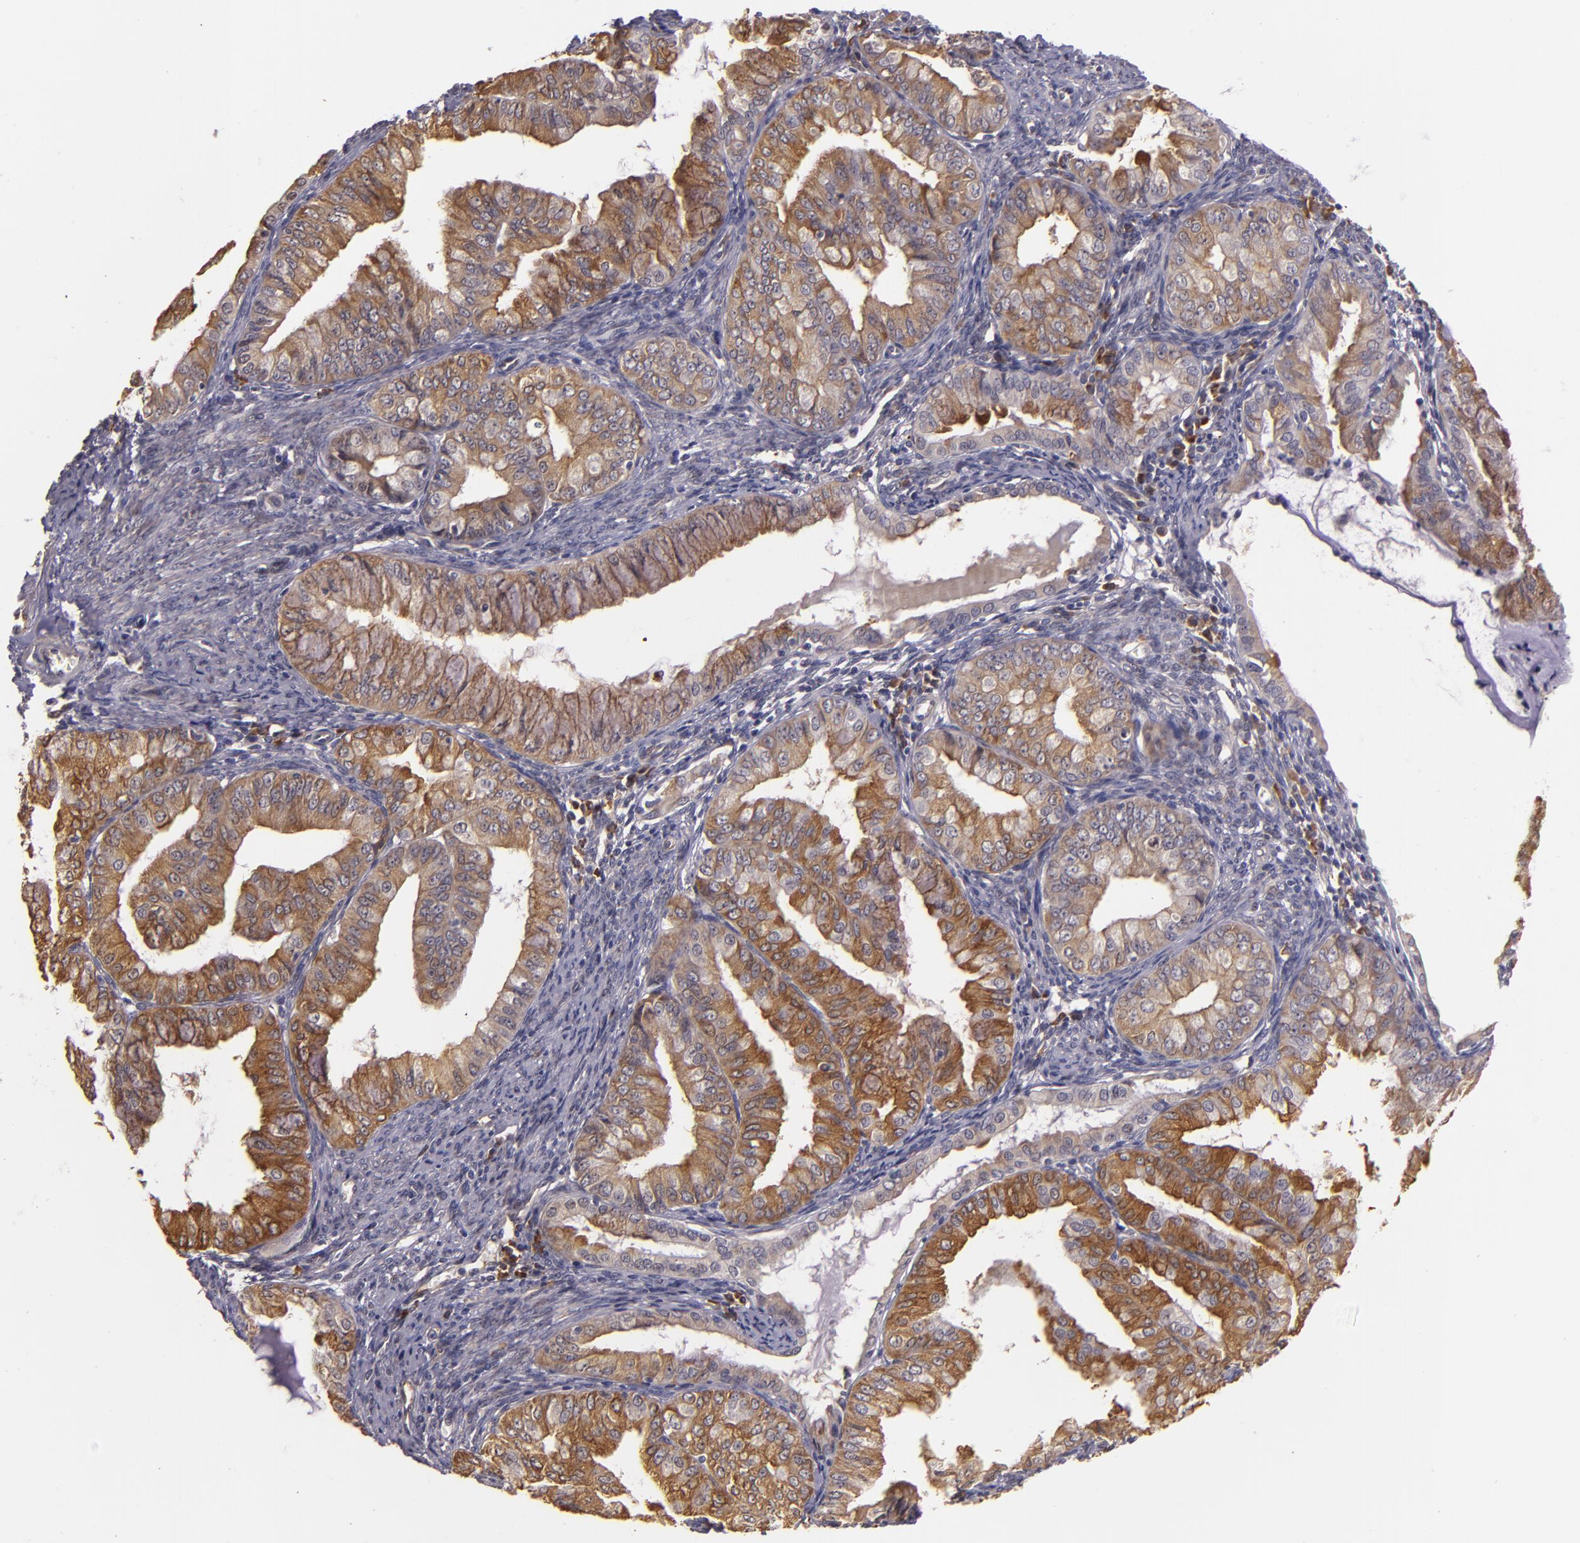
{"staining": {"intensity": "moderate", "quantity": ">75%", "location": "cytoplasmic/membranous"}, "tissue": "endometrial cancer", "cell_type": "Tumor cells", "image_type": "cancer", "snomed": [{"axis": "morphology", "description": "Adenocarcinoma, NOS"}, {"axis": "topography", "description": "Endometrium"}], "caption": "Immunohistochemistry (DAB) staining of endometrial adenocarcinoma demonstrates moderate cytoplasmic/membranous protein staining in approximately >75% of tumor cells.", "gene": "SYTL4", "patient": {"sex": "female", "age": 76}}